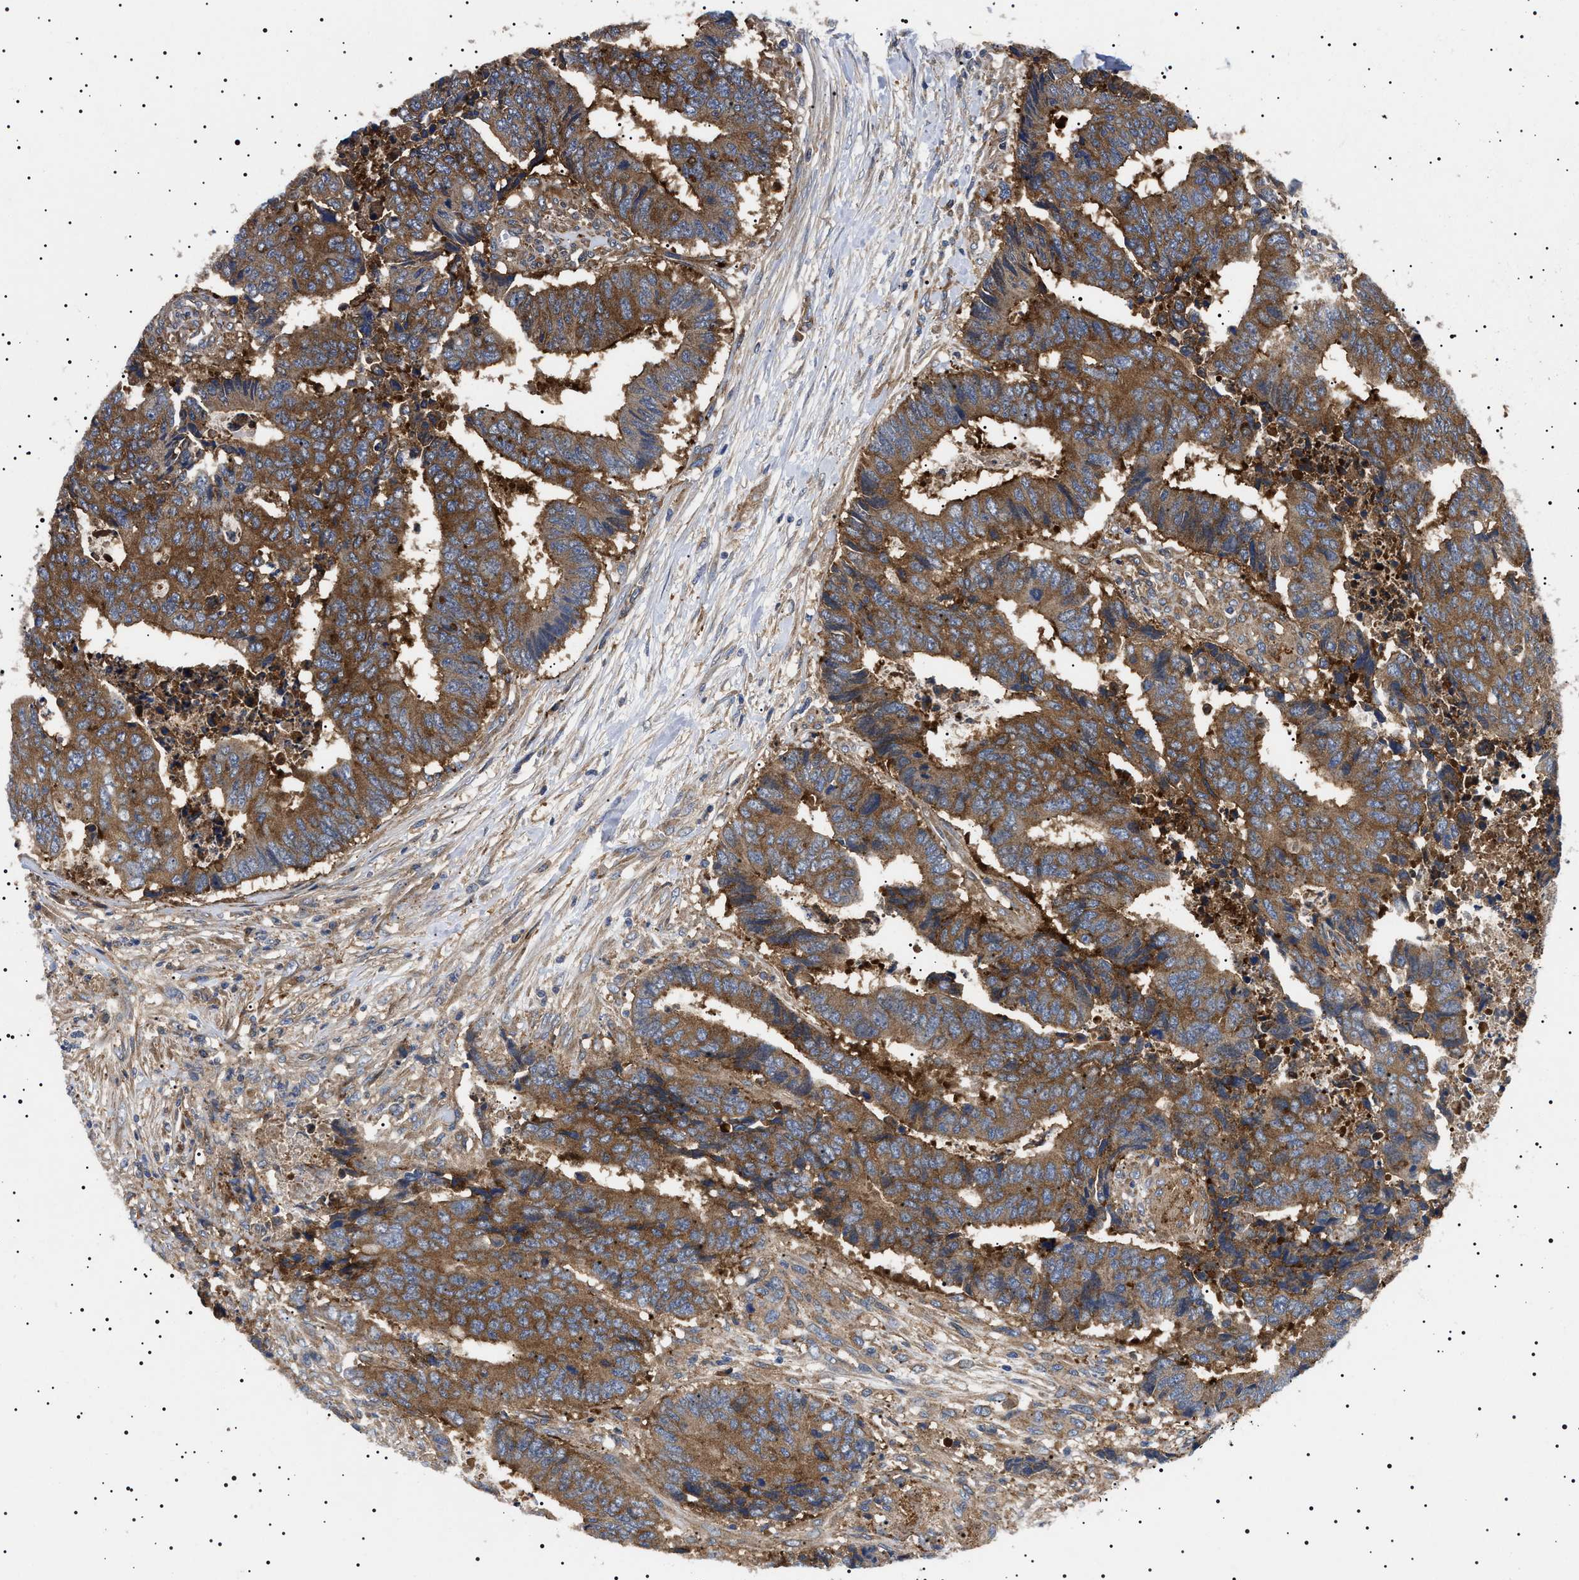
{"staining": {"intensity": "strong", "quantity": ">75%", "location": "cytoplasmic/membranous"}, "tissue": "colorectal cancer", "cell_type": "Tumor cells", "image_type": "cancer", "snomed": [{"axis": "morphology", "description": "Adenocarcinoma, NOS"}, {"axis": "topography", "description": "Rectum"}], "caption": "DAB immunohistochemical staining of human colorectal cancer (adenocarcinoma) displays strong cytoplasmic/membranous protein expression in about >75% of tumor cells.", "gene": "TPP2", "patient": {"sex": "male", "age": 84}}